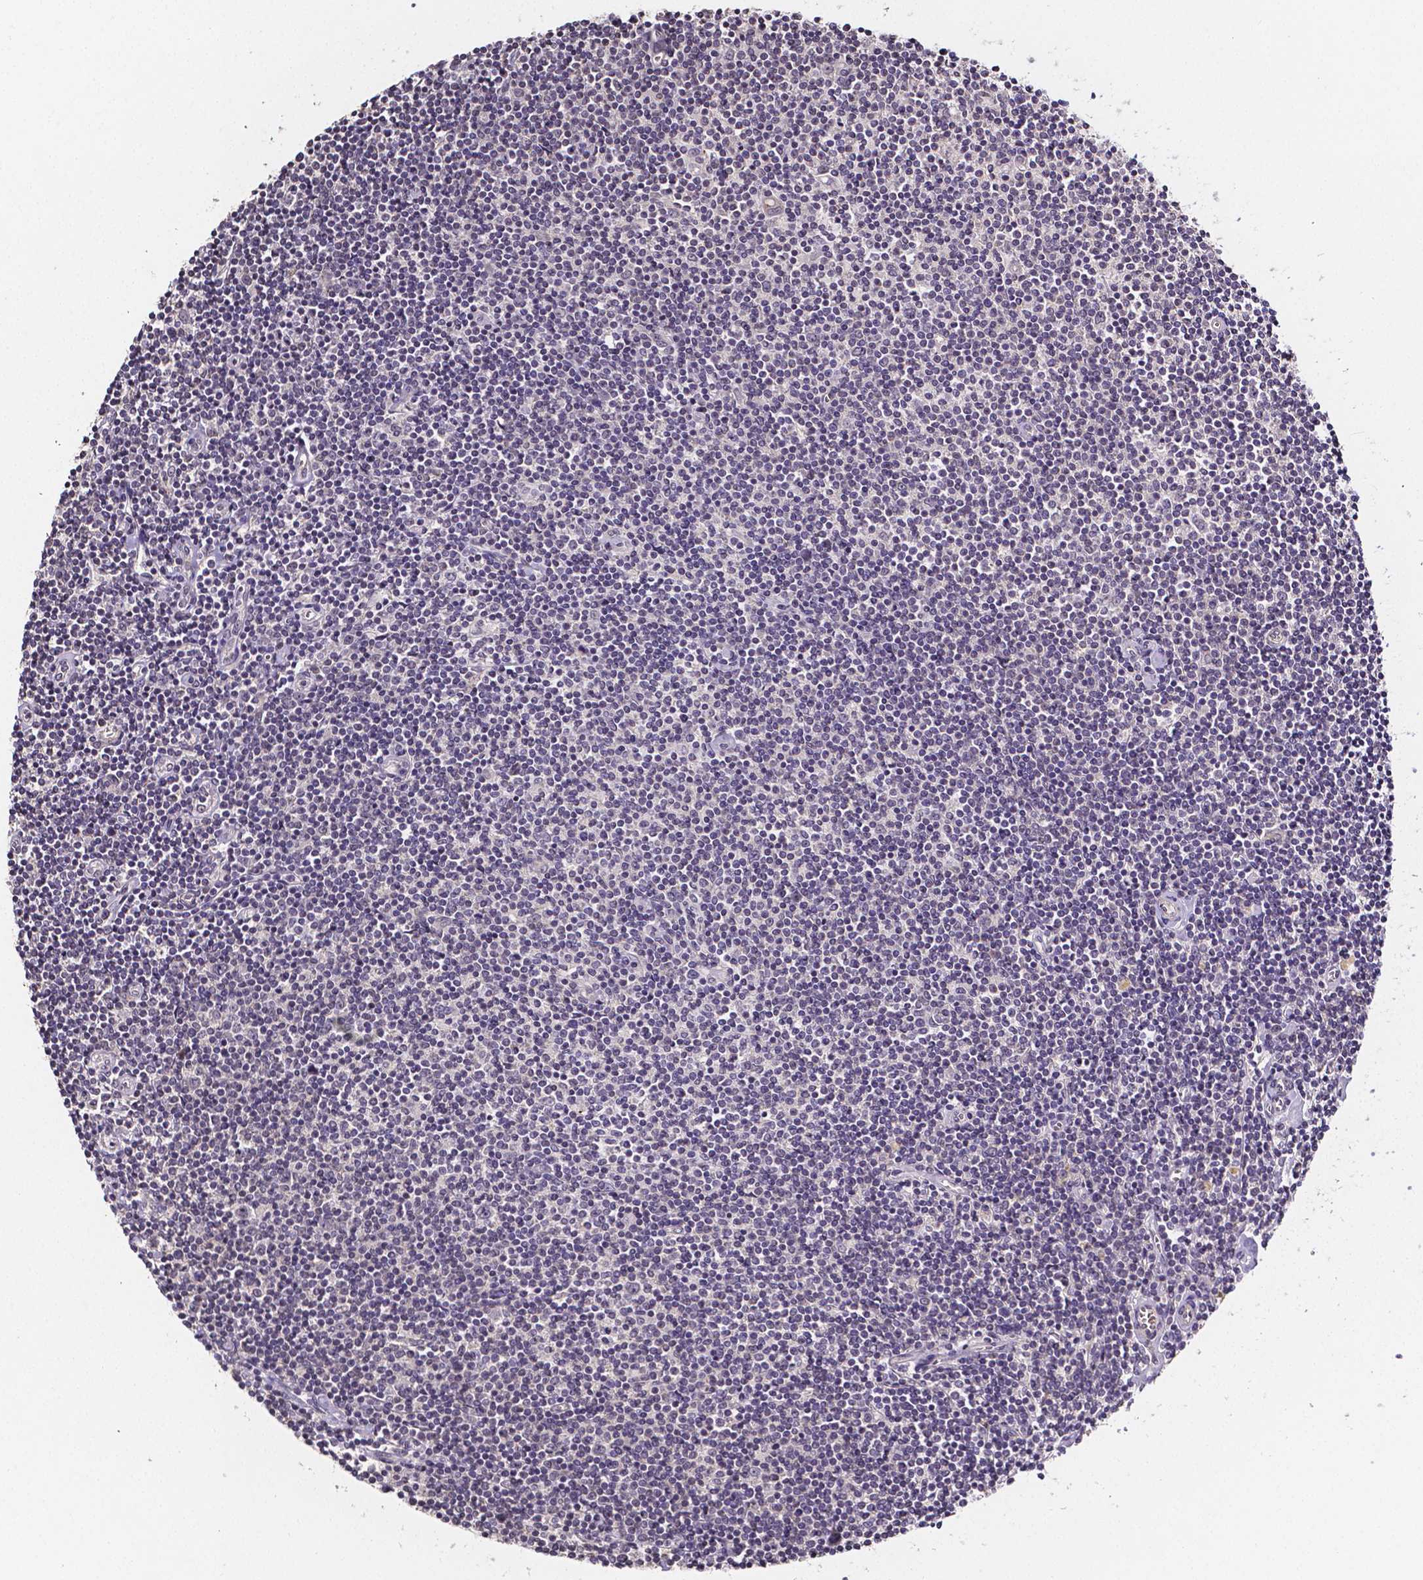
{"staining": {"intensity": "negative", "quantity": "none", "location": "none"}, "tissue": "lymphoma", "cell_type": "Tumor cells", "image_type": "cancer", "snomed": [{"axis": "morphology", "description": "Hodgkin's disease, NOS"}, {"axis": "topography", "description": "Lymph node"}], "caption": "High power microscopy image of an immunohistochemistry (IHC) histopathology image of Hodgkin's disease, revealing no significant staining in tumor cells.", "gene": "NRGN", "patient": {"sex": "male", "age": 40}}